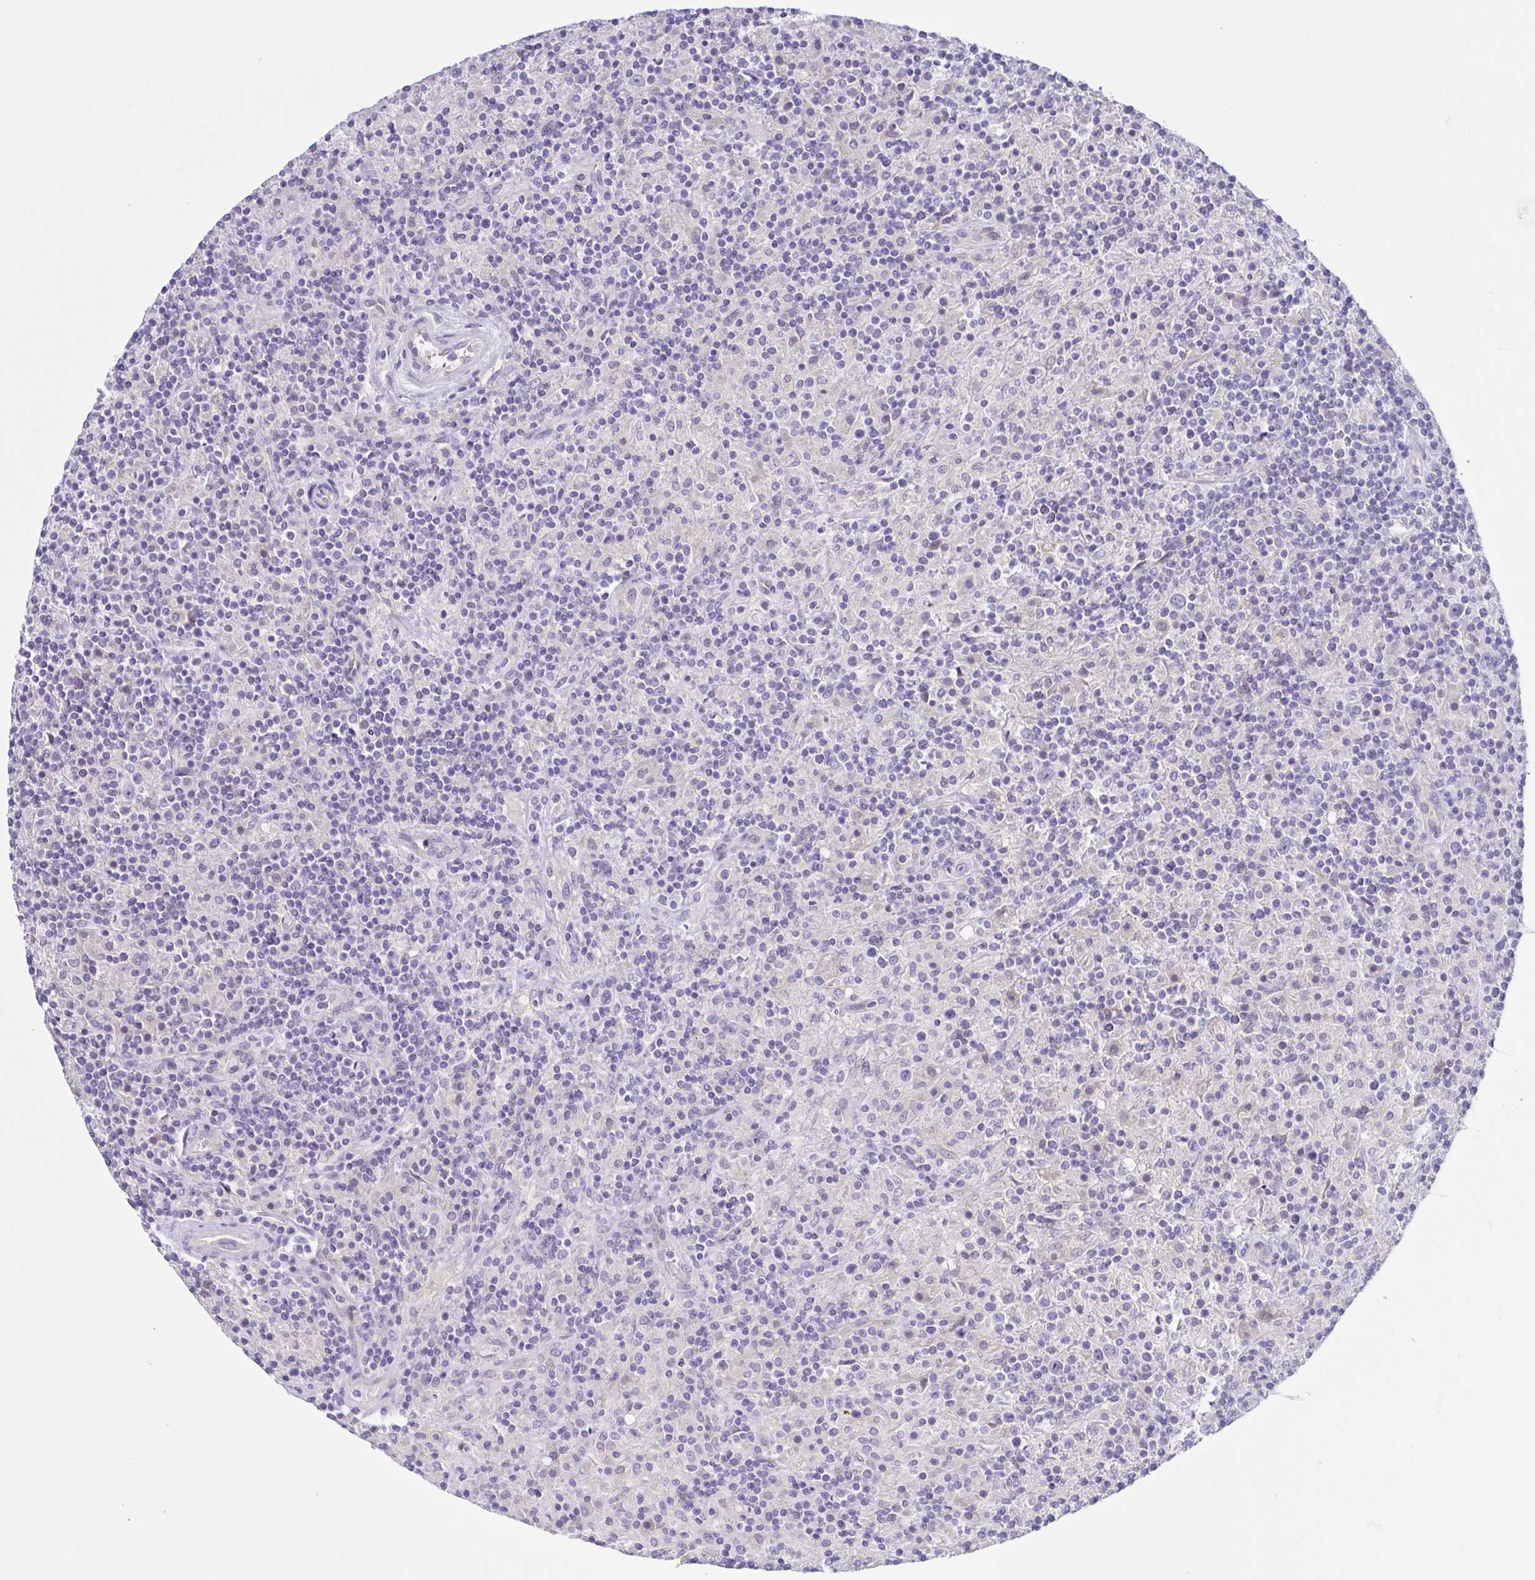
{"staining": {"intensity": "negative", "quantity": "none", "location": "none"}, "tissue": "lymphoma", "cell_type": "Tumor cells", "image_type": "cancer", "snomed": [{"axis": "morphology", "description": "Hodgkin's disease, NOS"}, {"axis": "topography", "description": "Lymph node"}], "caption": "A photomicrograph of lymphoma stained for a protein exhibits no brown staining in tumor cells.", "gene": "KRTDAP", "patient": {"sex": "male", "age": 70}}